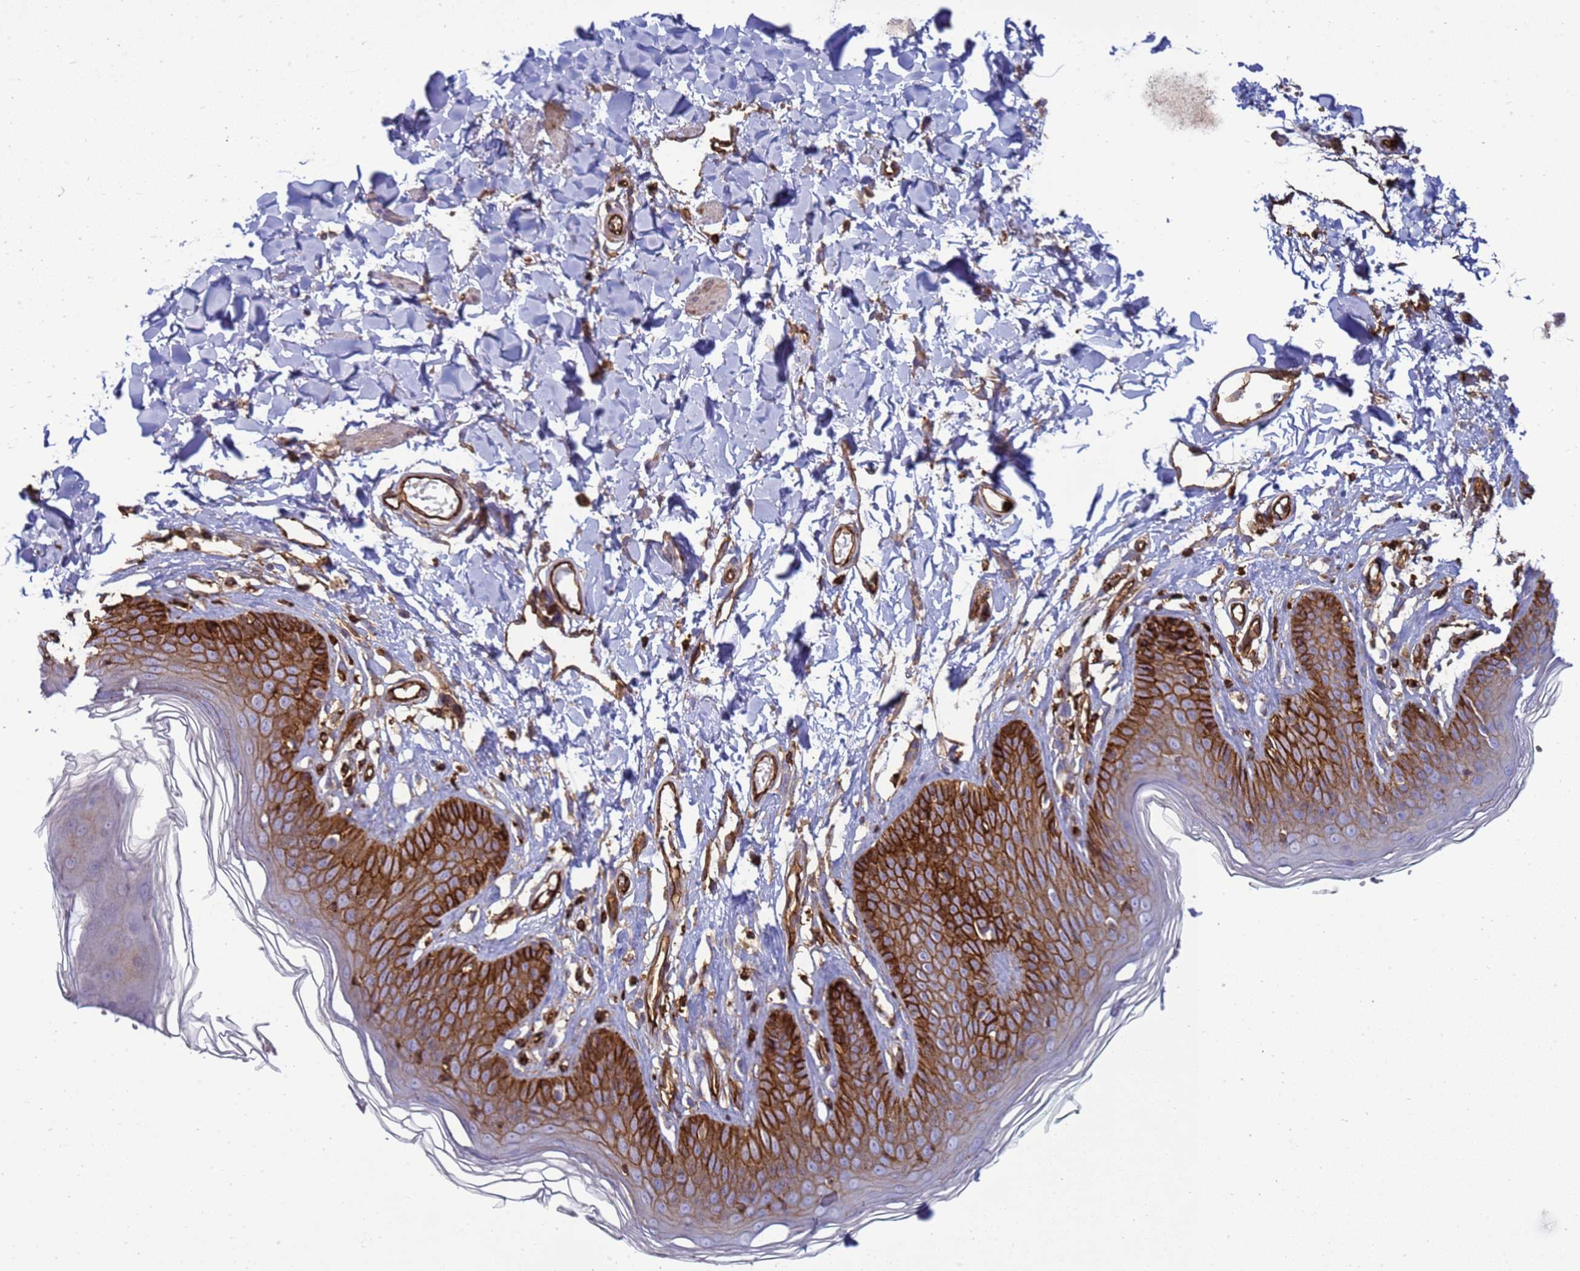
{"staining": {"intensity": "strong", "quantity": "25%-75%", "location": "cytoplasmic/membranous"}, "tissue": "skin", "cell_type": "Epidermal cells", "image_type": "normal", "snomed": [{"axis": "morphology", "description": "Normal tissue, NOS"}, {"axis": "morphology", "description": "Squamous cell carcinoma, NOS"}, {"axis": "topography", "description": "Vulva"}], "caption": "IHC photomicrograph of benign skin: human skin stained using immunohistochemistry displays high levels of strong protein expression localized specifically in the cytoplasmic/membranous of epidermal cells, appearing as a cytoplasmic/membranous brown color.", "gene": "ZBTB8OS", "patient": {"sex": "female", "age": 85}}